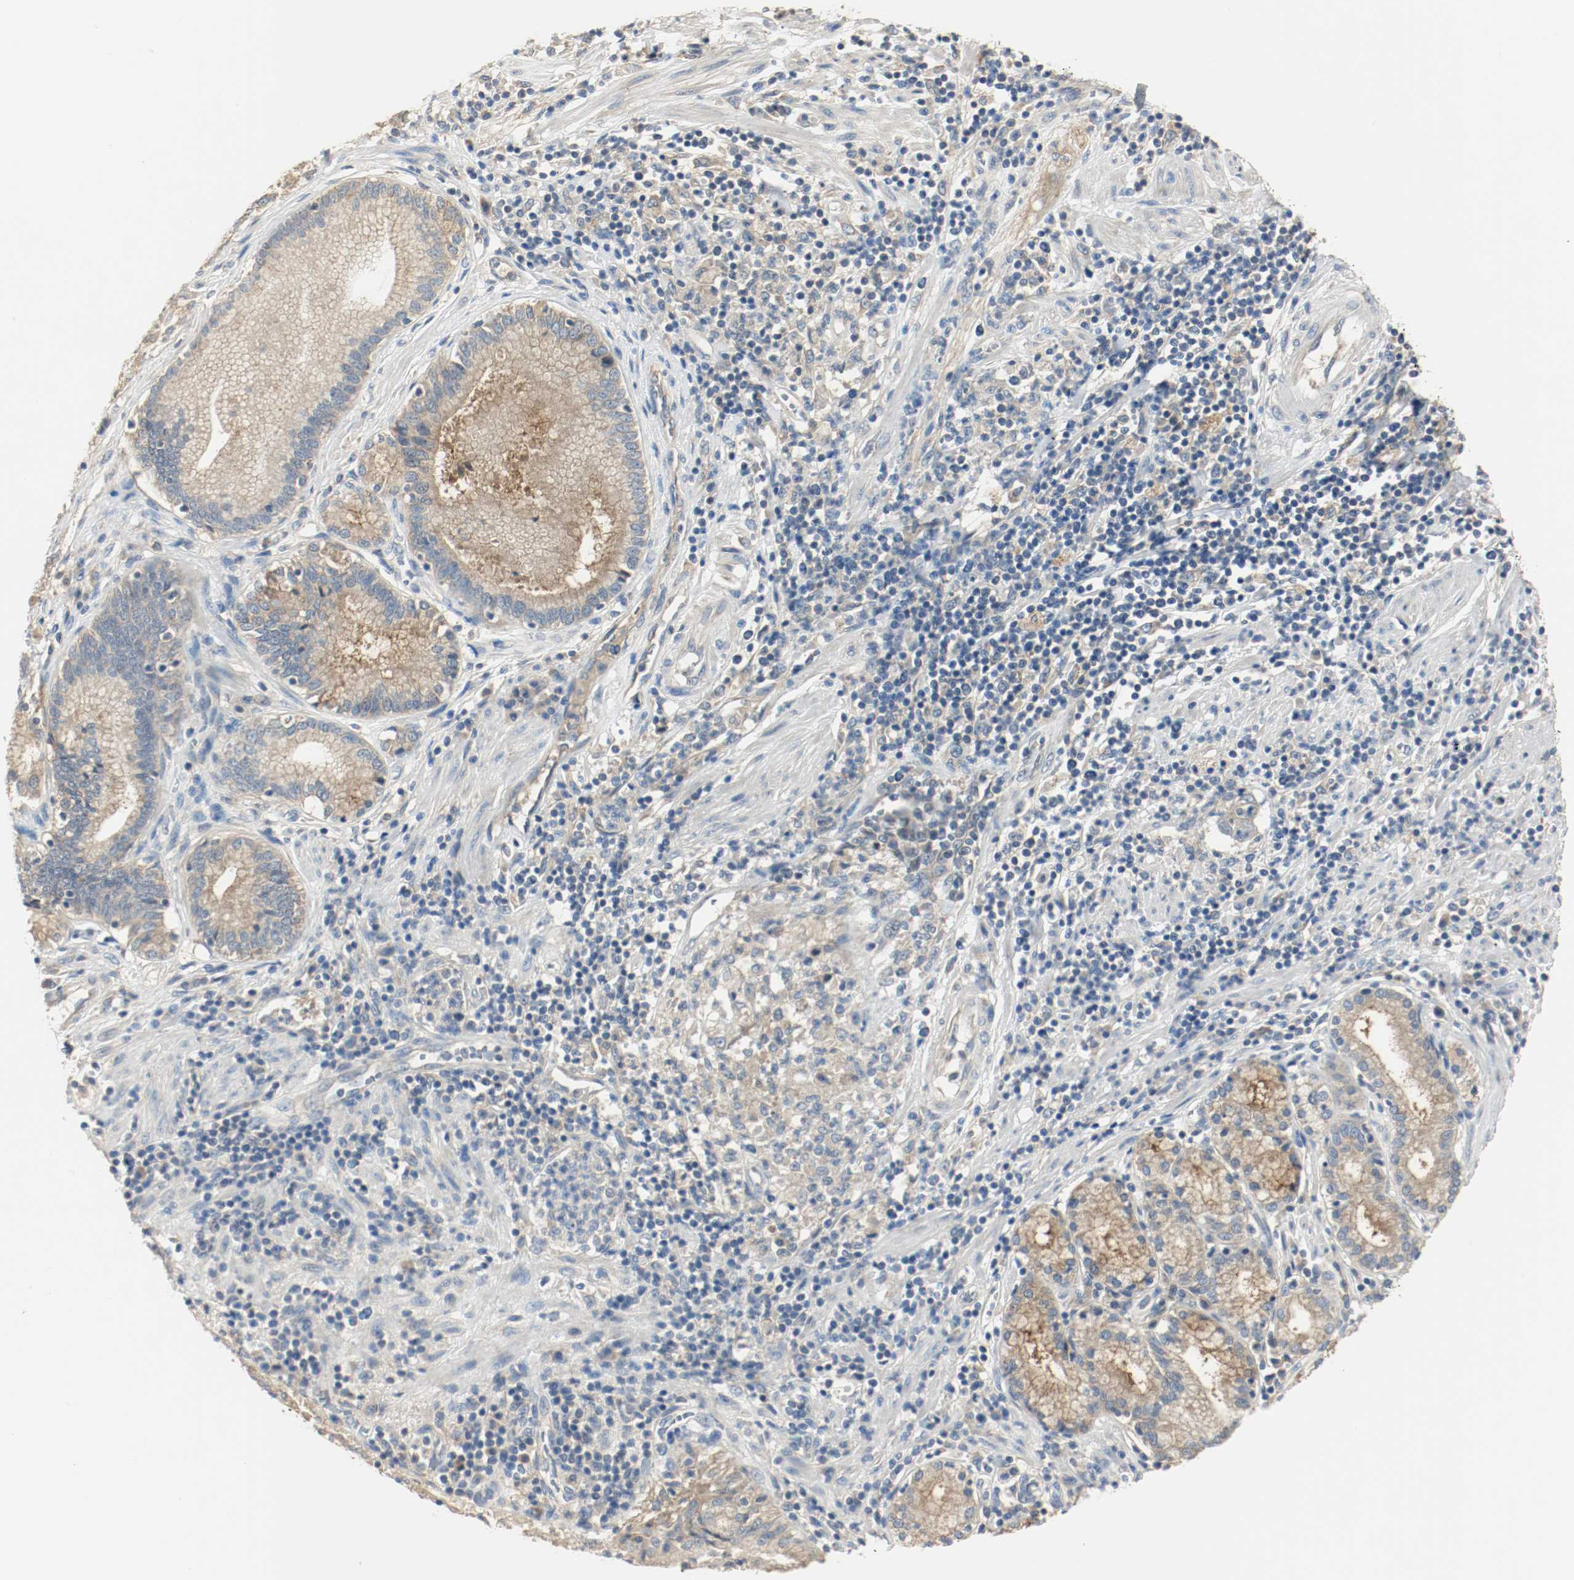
{"staining": {"intensity": "moderate", "quantity": "25%-75%", "location": "cytoplasmic/membranous"}, "tissue": "pancreatic cancer", "cell_type": "Tumor cells", "image_type": "cancer", "snomed": [{"axis": "morphology", "description": "Adenocarcinoma, NOS"}, {"axis": "topography", "description": "Pancreas"}], "caption": "IHC (DAB) staining of adenocarcinoma (pancreatic) reveals moderate cytoplasmic/membranous protein expression in approximately 25%-75% of tumor cells.", "gene": "MELTF", "patient": {"sex": "female", "age": 48}}